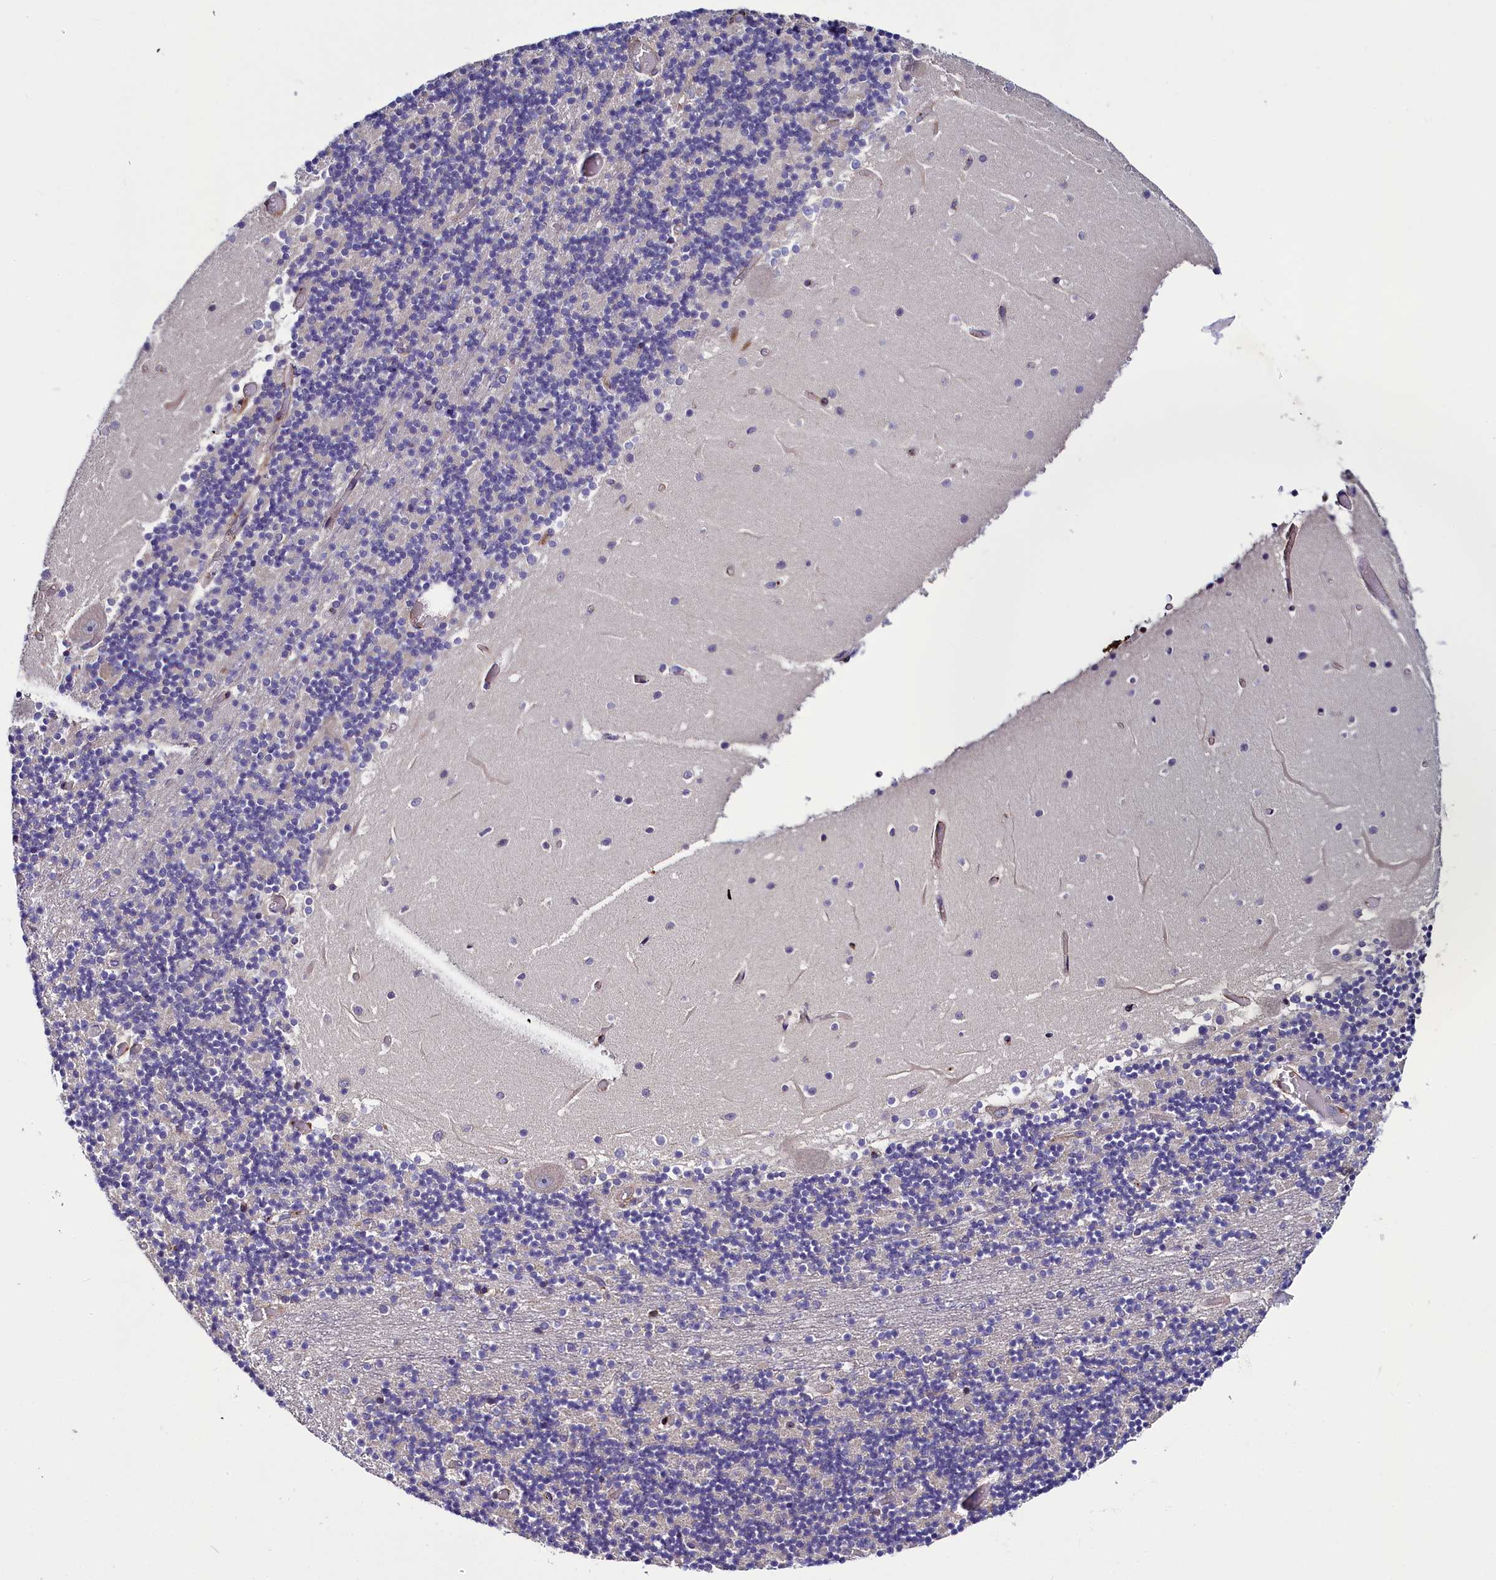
{"staining": {"intensity": "negative", "quantity": "none", "location": "none"}, "tissue": "cerebellum", "cell_type": "Cells in granular layer", "image_type": "normal", "snomed": [{"axis": "morphology", "description": "Normal tissue, NOS"}, {"axis": "topography", "description": "Cerebellum"}], "caption": "Immunohistochemistry micrograph of normal cerebellum stained for a protein (brown), which shows no staining in cells in granular layer. The staining is performed using DAB (3,3'-diaminobenzidine) brown chromogen with nuclei counter-stained in using hematoxylin.", "gene": "MRC2", "patient": {"sex": "female", "age": 28}}